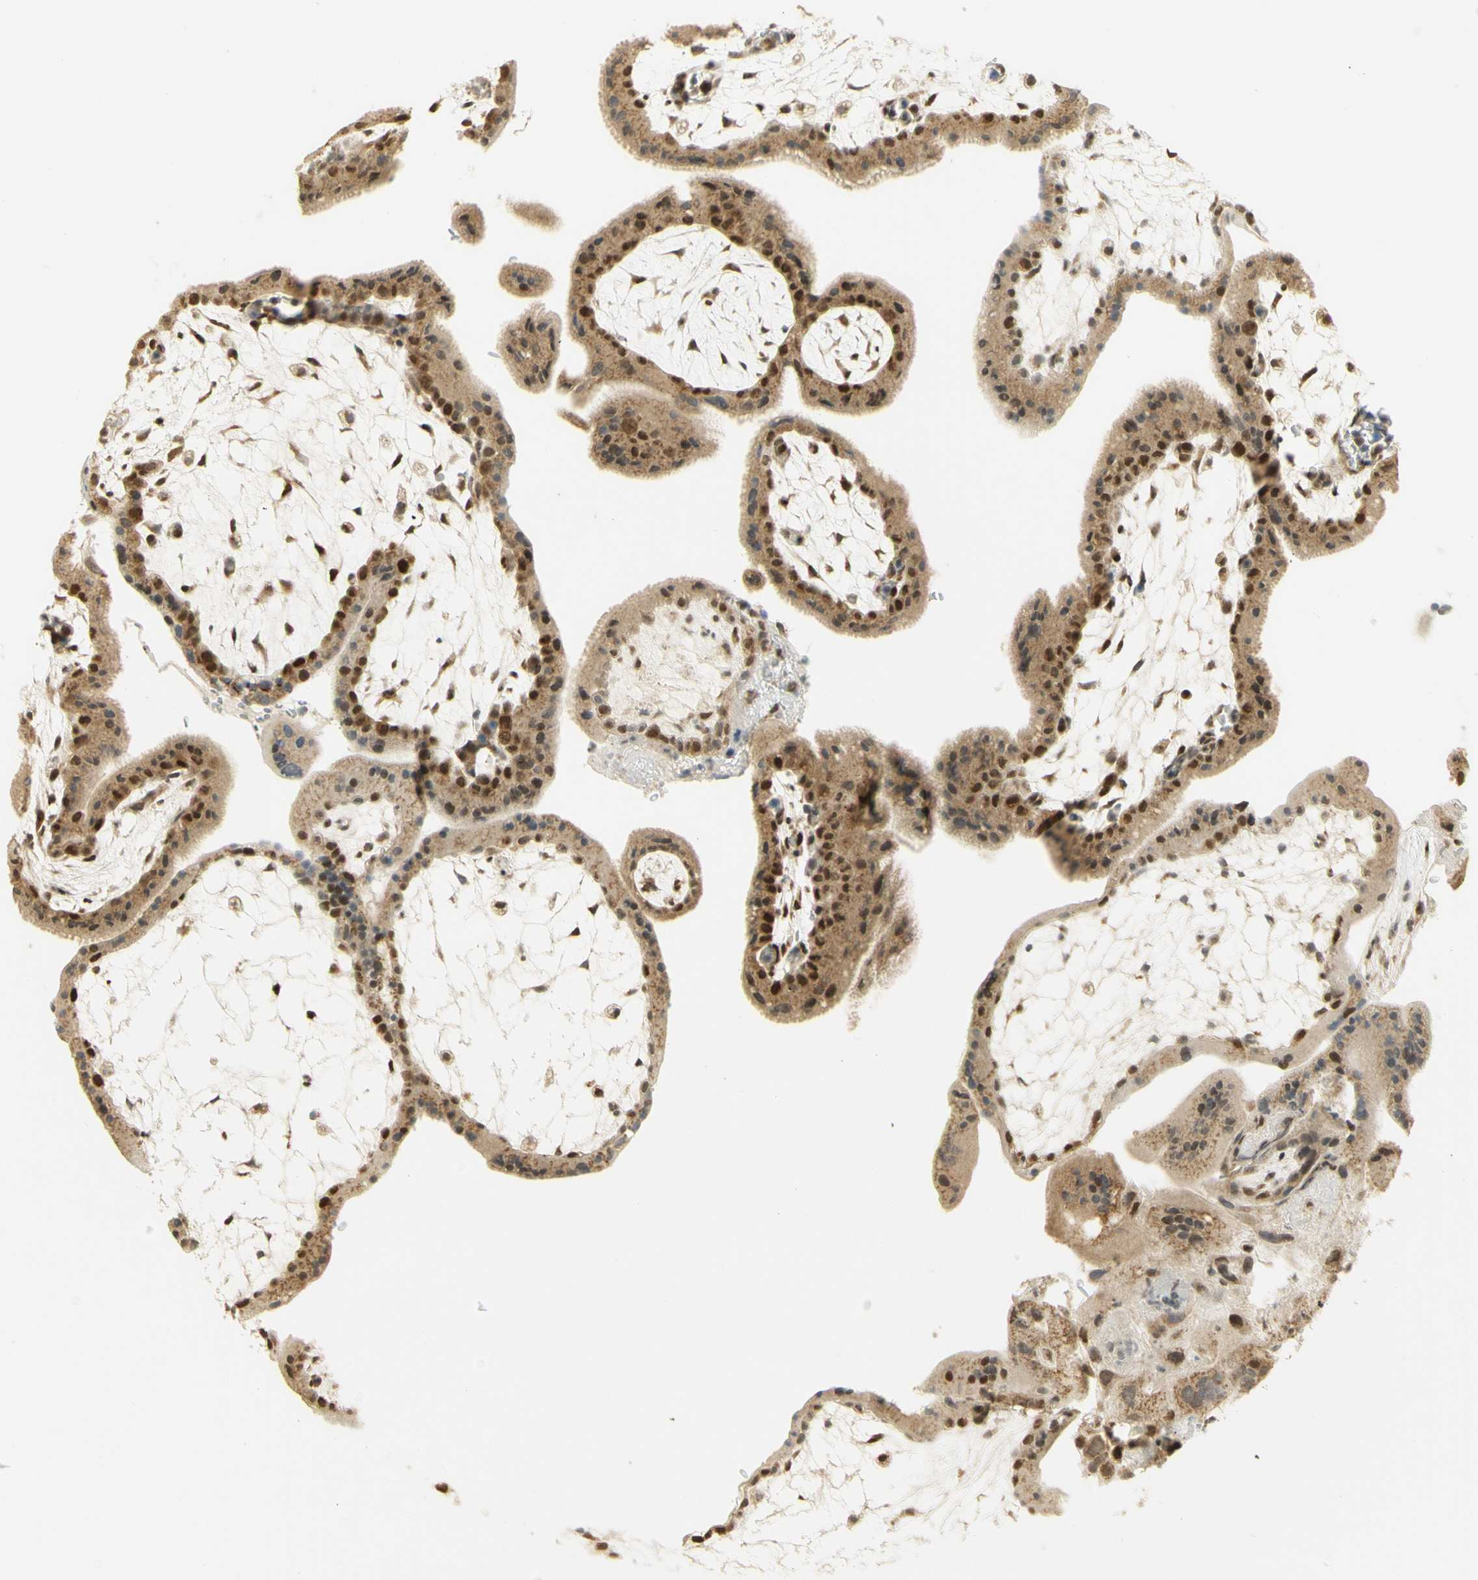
{"staining": {"intensity": "moderate", "quantity": ">75%", "location": "cytoplasmic/membranous,nuclear"}, "tissue": "placenta", "cell_type": "Trophoblastic cells", "image_type": "normal", "snomed": [{"axis": "morphology", "description": "Normal tissue, NOS"}, {"axis": "topography", "description": "Placenta"}], "caption": "Immunohistochemical staining of normal human placenta displays moderate cytoplasmic/membranous,nuclear protein expression in approximately >75% of trophoblastic cells.", "gene": "KIF11", "patient": {"sex": "female", "age": 35}}